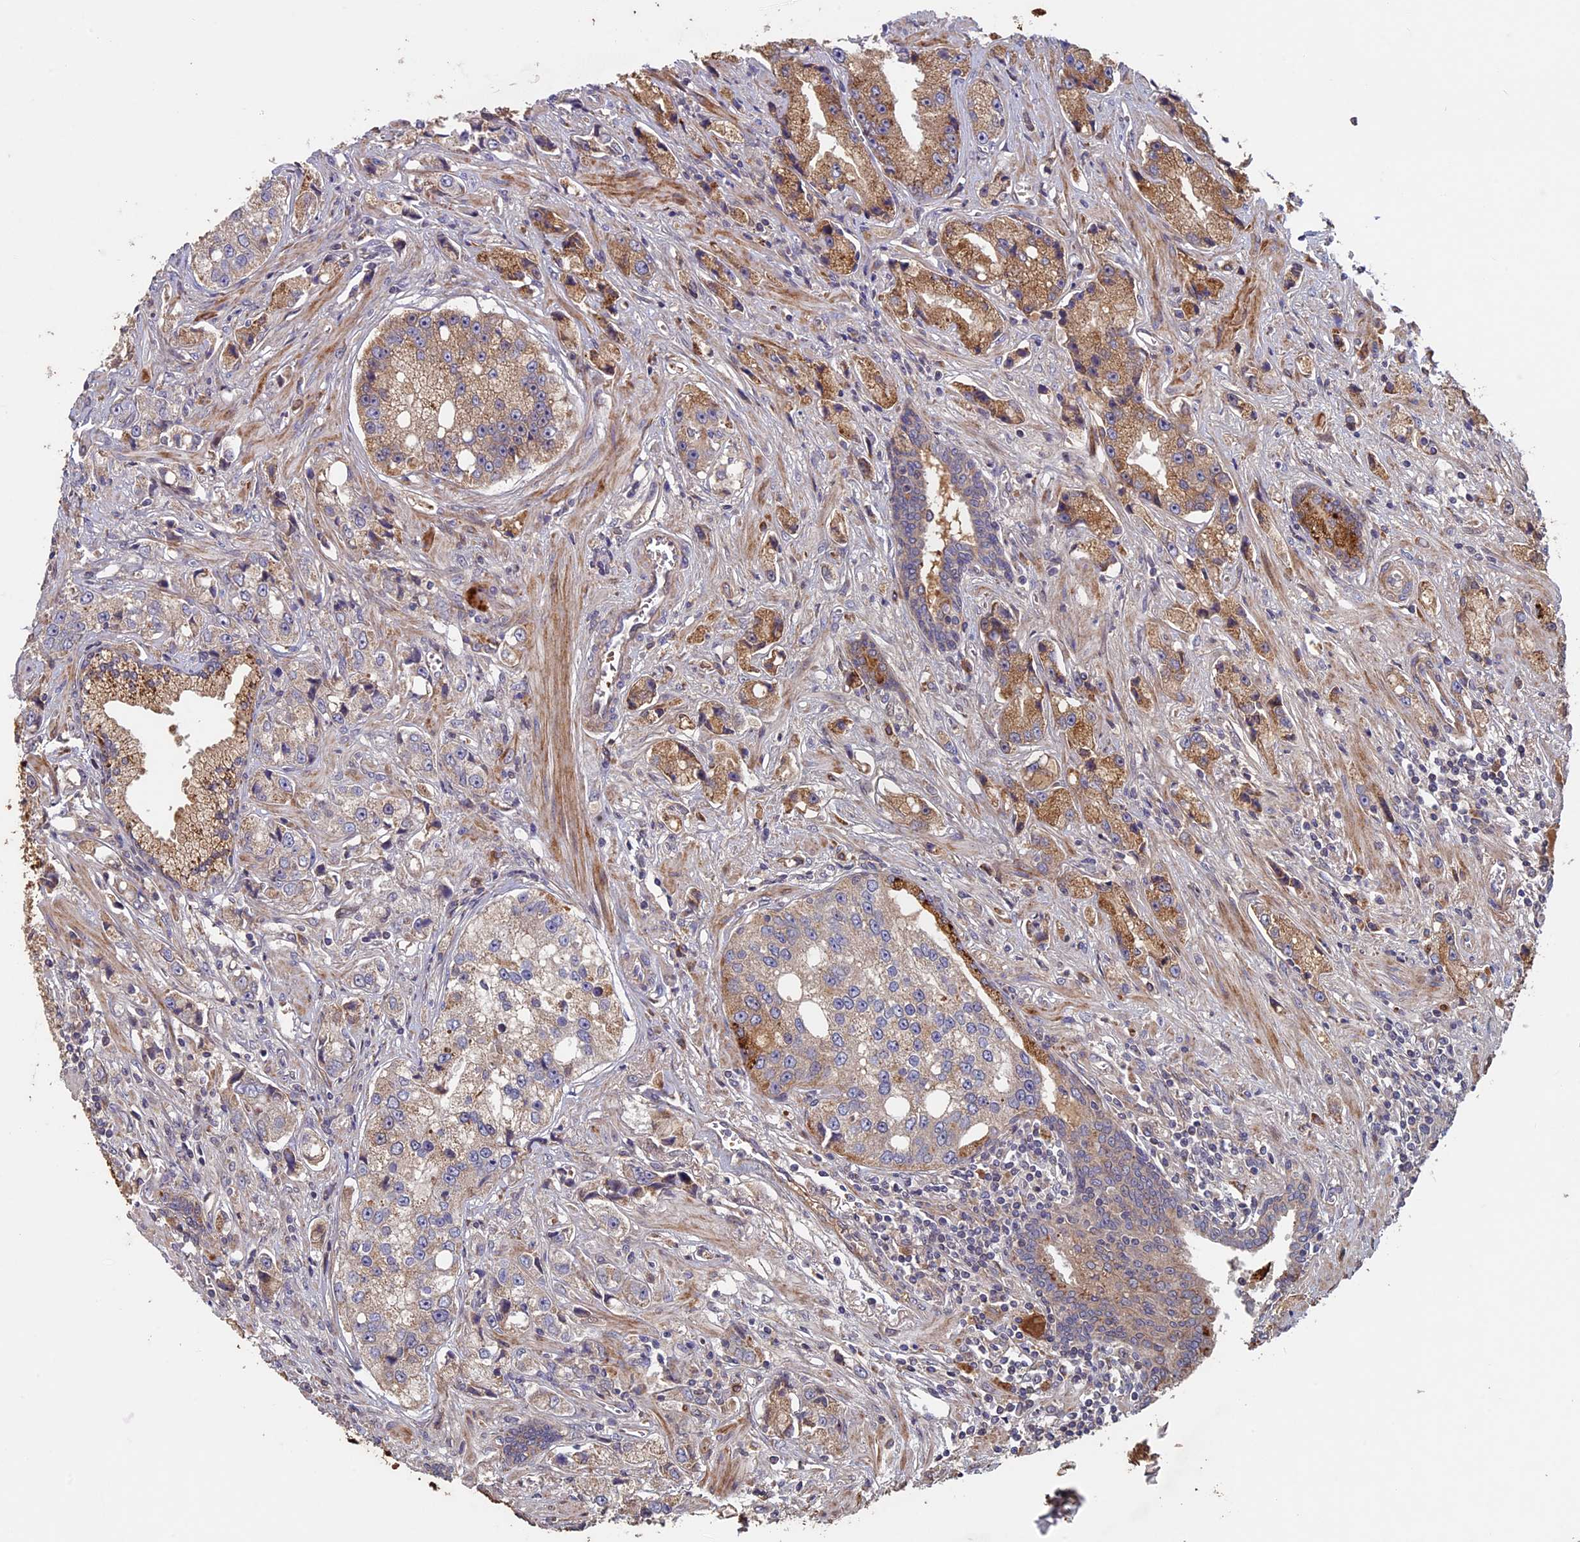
{"staining": {"intensity": "moderate", "quantity": "<25%", "location": "cytoplasmic/membranous"}, "tissue": "prostate cancer", "cell_type": "Tumor cells", "image_type": "cancer", "snomed": [{"axis": "morphology", "description": "Adenocarcinoma, High grade"}, {"axis": "topography", "description": "Prostate"}], "caption": "The immunohistochemical stain labels moderate cytoplasmic/membranous staining in tumor cells of prostate high-grade adenocarcinoma tissue.", "gene": "RCCD1", "patient": {"sex": "male", "age": 74}}